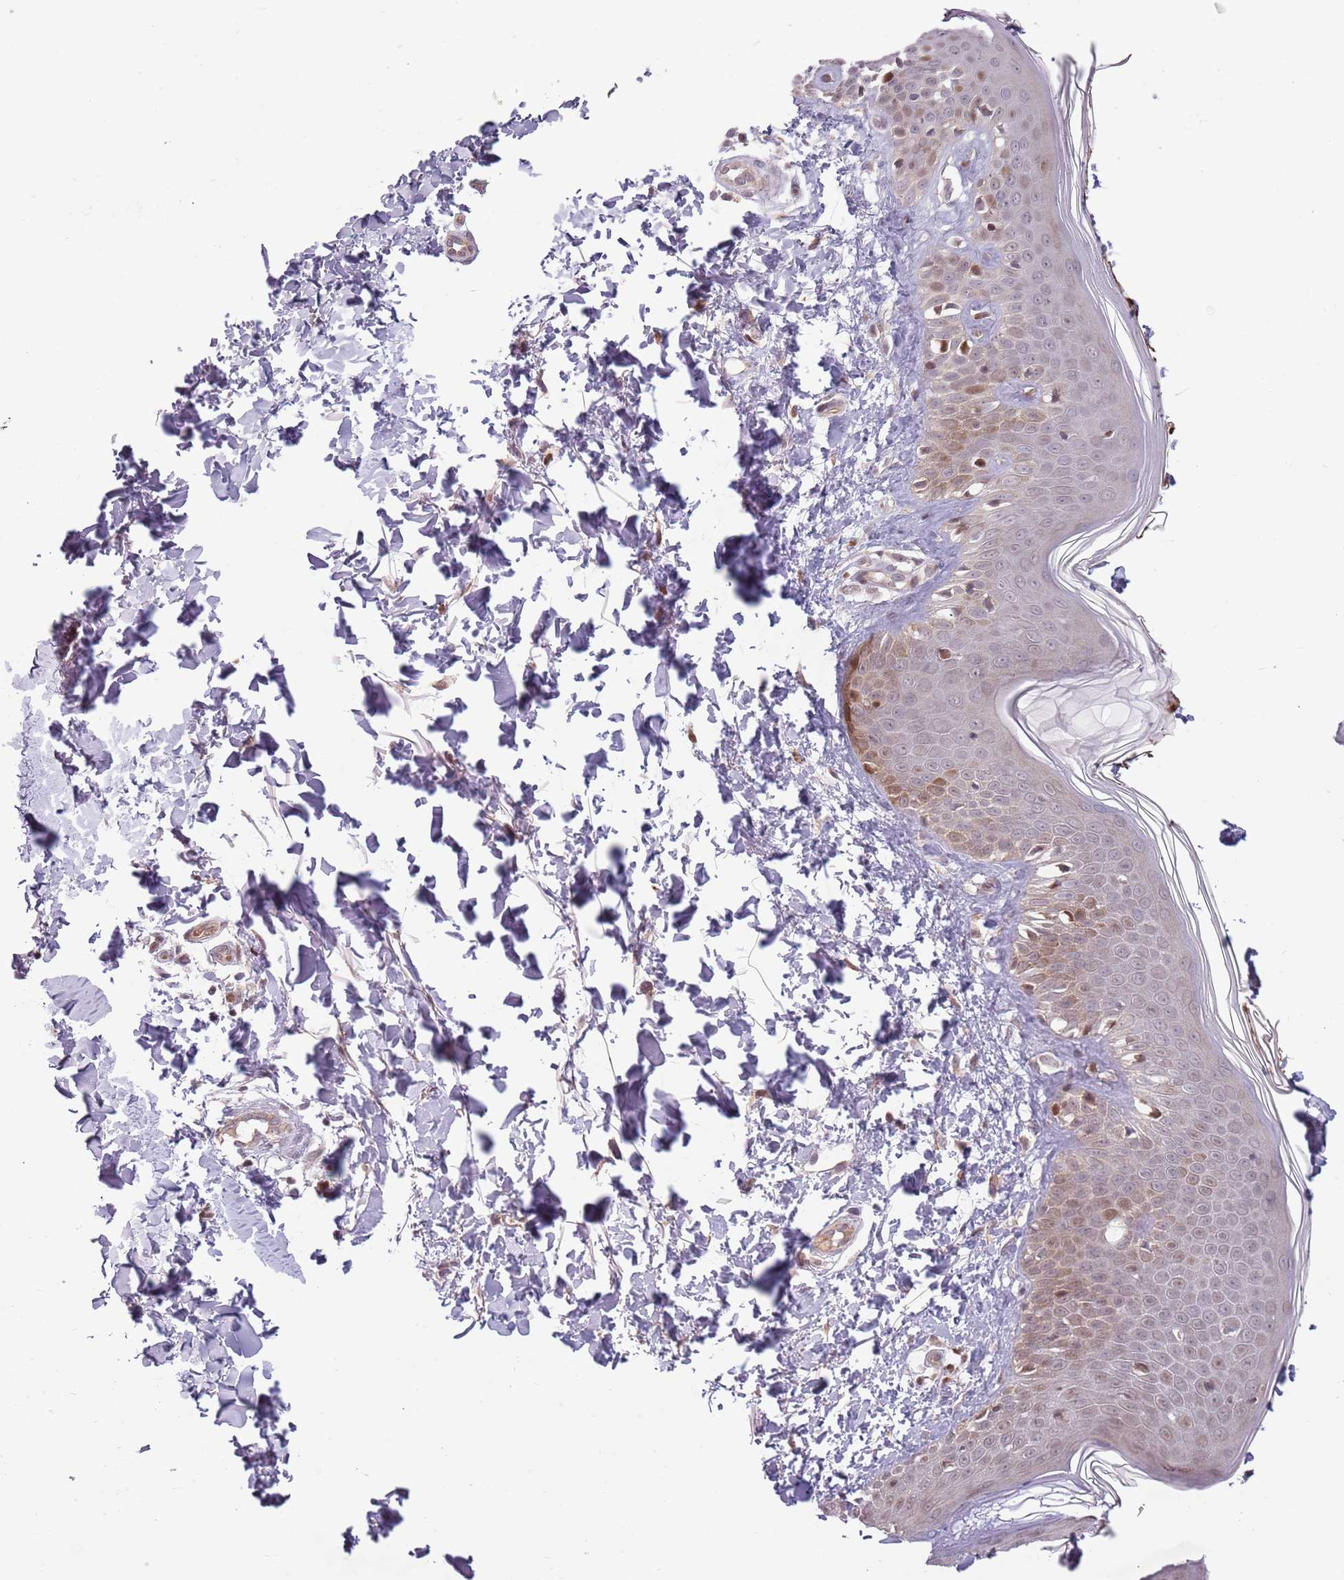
{"staining": {"intensity": "weak", "quantity": "<25%", "location": "cytoplasmic/membranous"}, "tissue": "skin", "cell_type": "Fibroblasts", "image_type": "normal", "snomed": [{"axis": "morphology", "description": "Normal tissue, NOS"}, {"axis": "topography", "description": "Skin"}], "caption": "Immunohistochemistry micrograph of unremarkable skin: human skin stained with DAB shows no significant protein staining in fibroblasts.", "gene": "ADGRG1", "patient": {"sex": "male", "age": 37}}